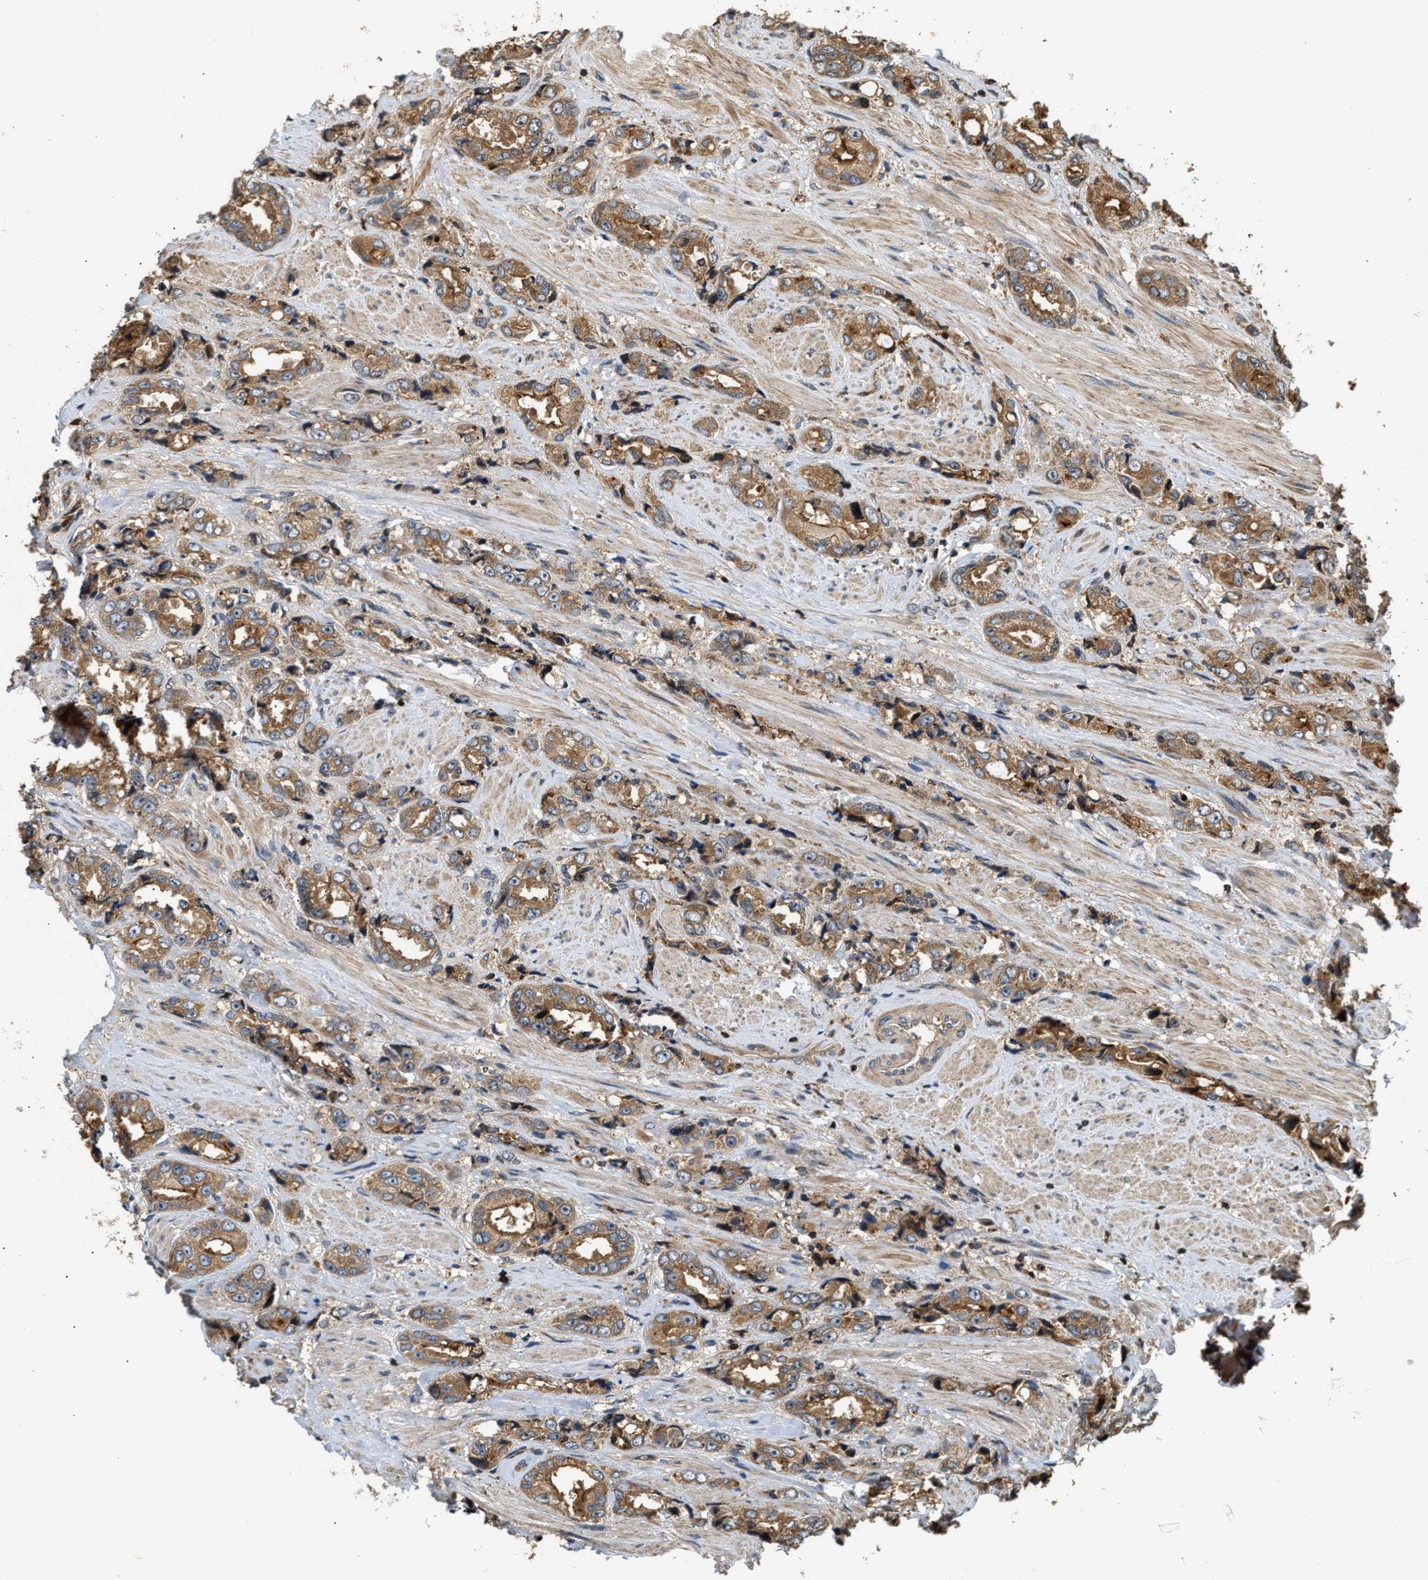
{"staining": {"intensity": "moderate", "quantity": ">75%", "location": "cytoplasmic/membranous"}, "tissue": "prostate cancer", "cell_type": "Tumor cells", "image_type": "cancer", "snomed": [{"axis": "morphology", "description": "Adenocarcinoma, High grade"}, {"axis": "topography", "description": "Prostate"}], "caption": "Prostate adenocarcinoma (high-grade) stained for a protein shows moderate cytoplasmic/membranous positivity in tumor cells. The protein of interest is shown in brown color, while the nuclei are stained blue.", "gene": "SNX5", "patient": {"sex": "male", "age": 61}}